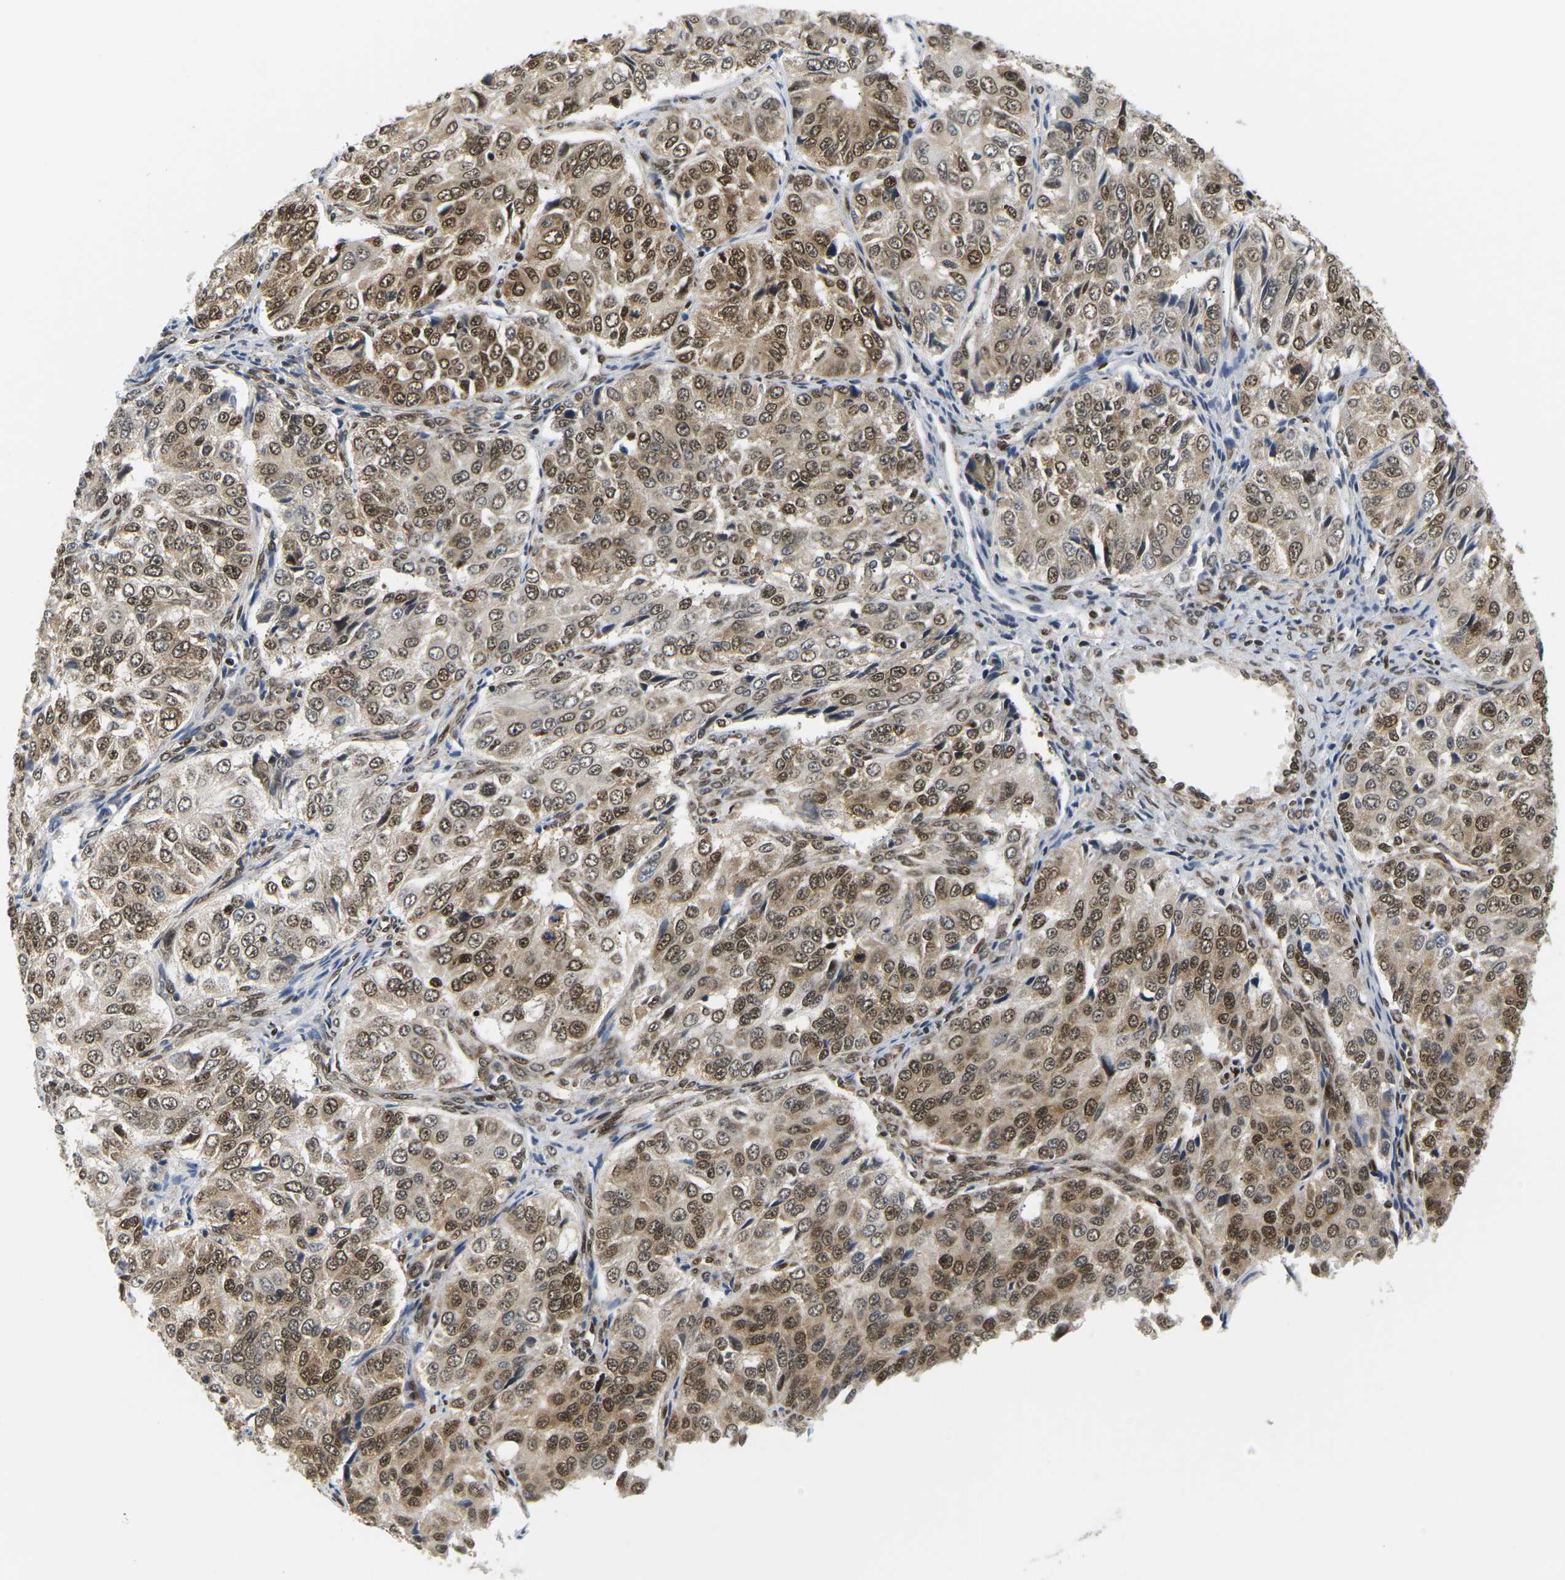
{"staining": {"intensity": "moderate", "quantity": ">75%", "location": "cytoplasmic/membranous,nuclear"}, "tissue": "ovarian cancer", "cell_type": "Tumor cells", "image_type": "cancer", "snomed": [{"axis": "morphology", "description": "Carcinoma, endometroid"}, {"axis": "topography", "description": "Ovary"}], "caption": "Immunohistochemical staining of human ovarian cancer exhibits medium levels of moderate cytoplasmic/membranous and nuclear protein staining in about >75% of tumor cells.", "gene": "CELF1", "patient": {"sex": "female", "age": 51}}